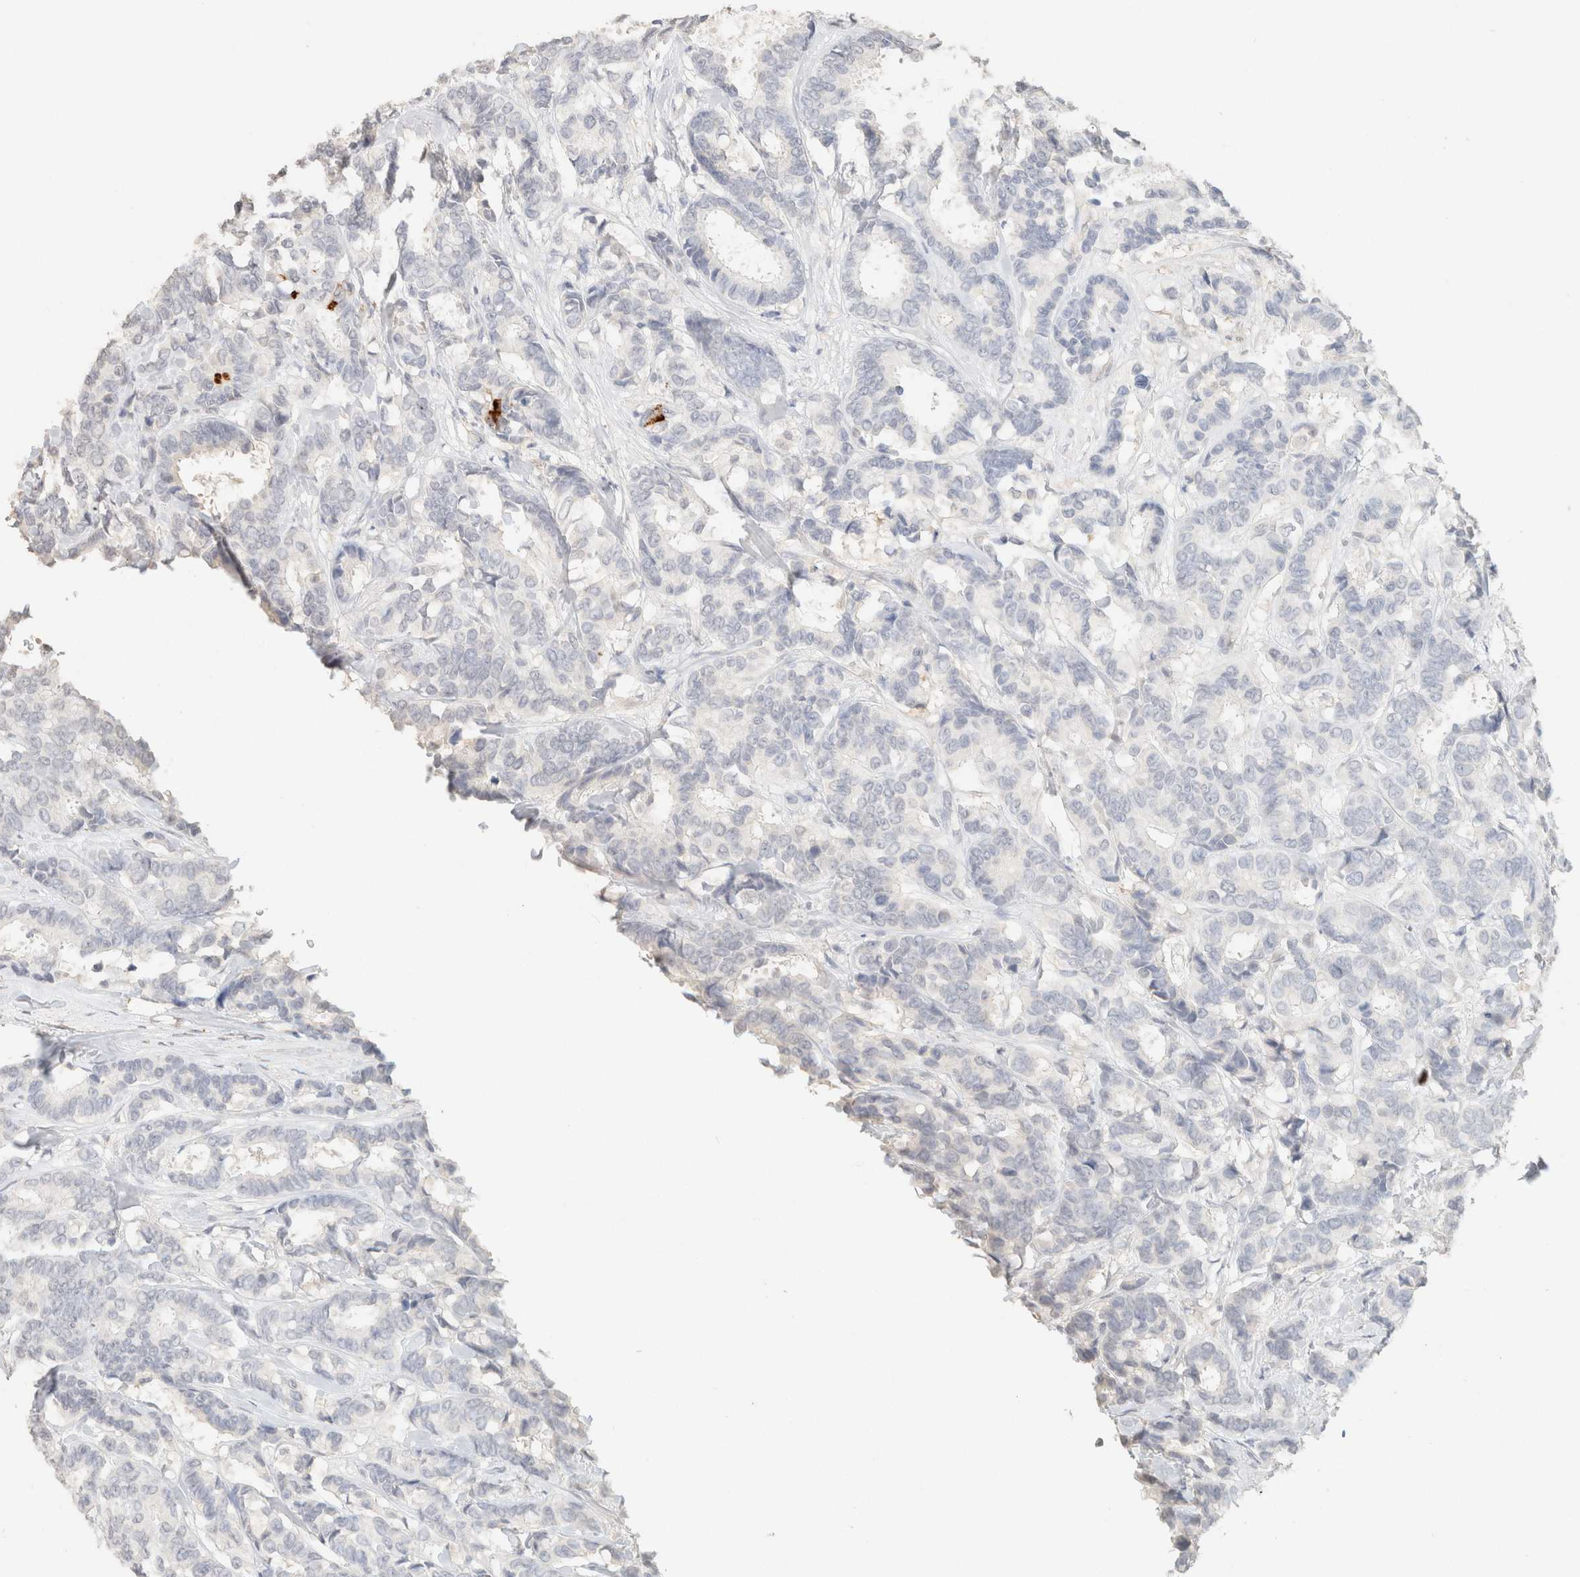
{"staining": {"intensity": "negative", "quantity": "none", "location": "none"}, "tissue": "breast cancer", "cell_type": "Tumor cells", "image_type": "cancer", "snomed": [{"axis": "morphology", "description": "Duct carcinoma"}, {"axis": "topography", "description": "Breast"}], "caption": "The photomicrograph shows no staining of tumor cells in intraductal carcinoma (breast). Brightfield microscopy of immunohistochemistry (IHC) stained with DAB (3,3'-diaminobenzidine) (brown) and hematoxylin (blue), captured at high magnification.", "gene": "CPA1", "patient": {"sex": "female", "age": 87}}